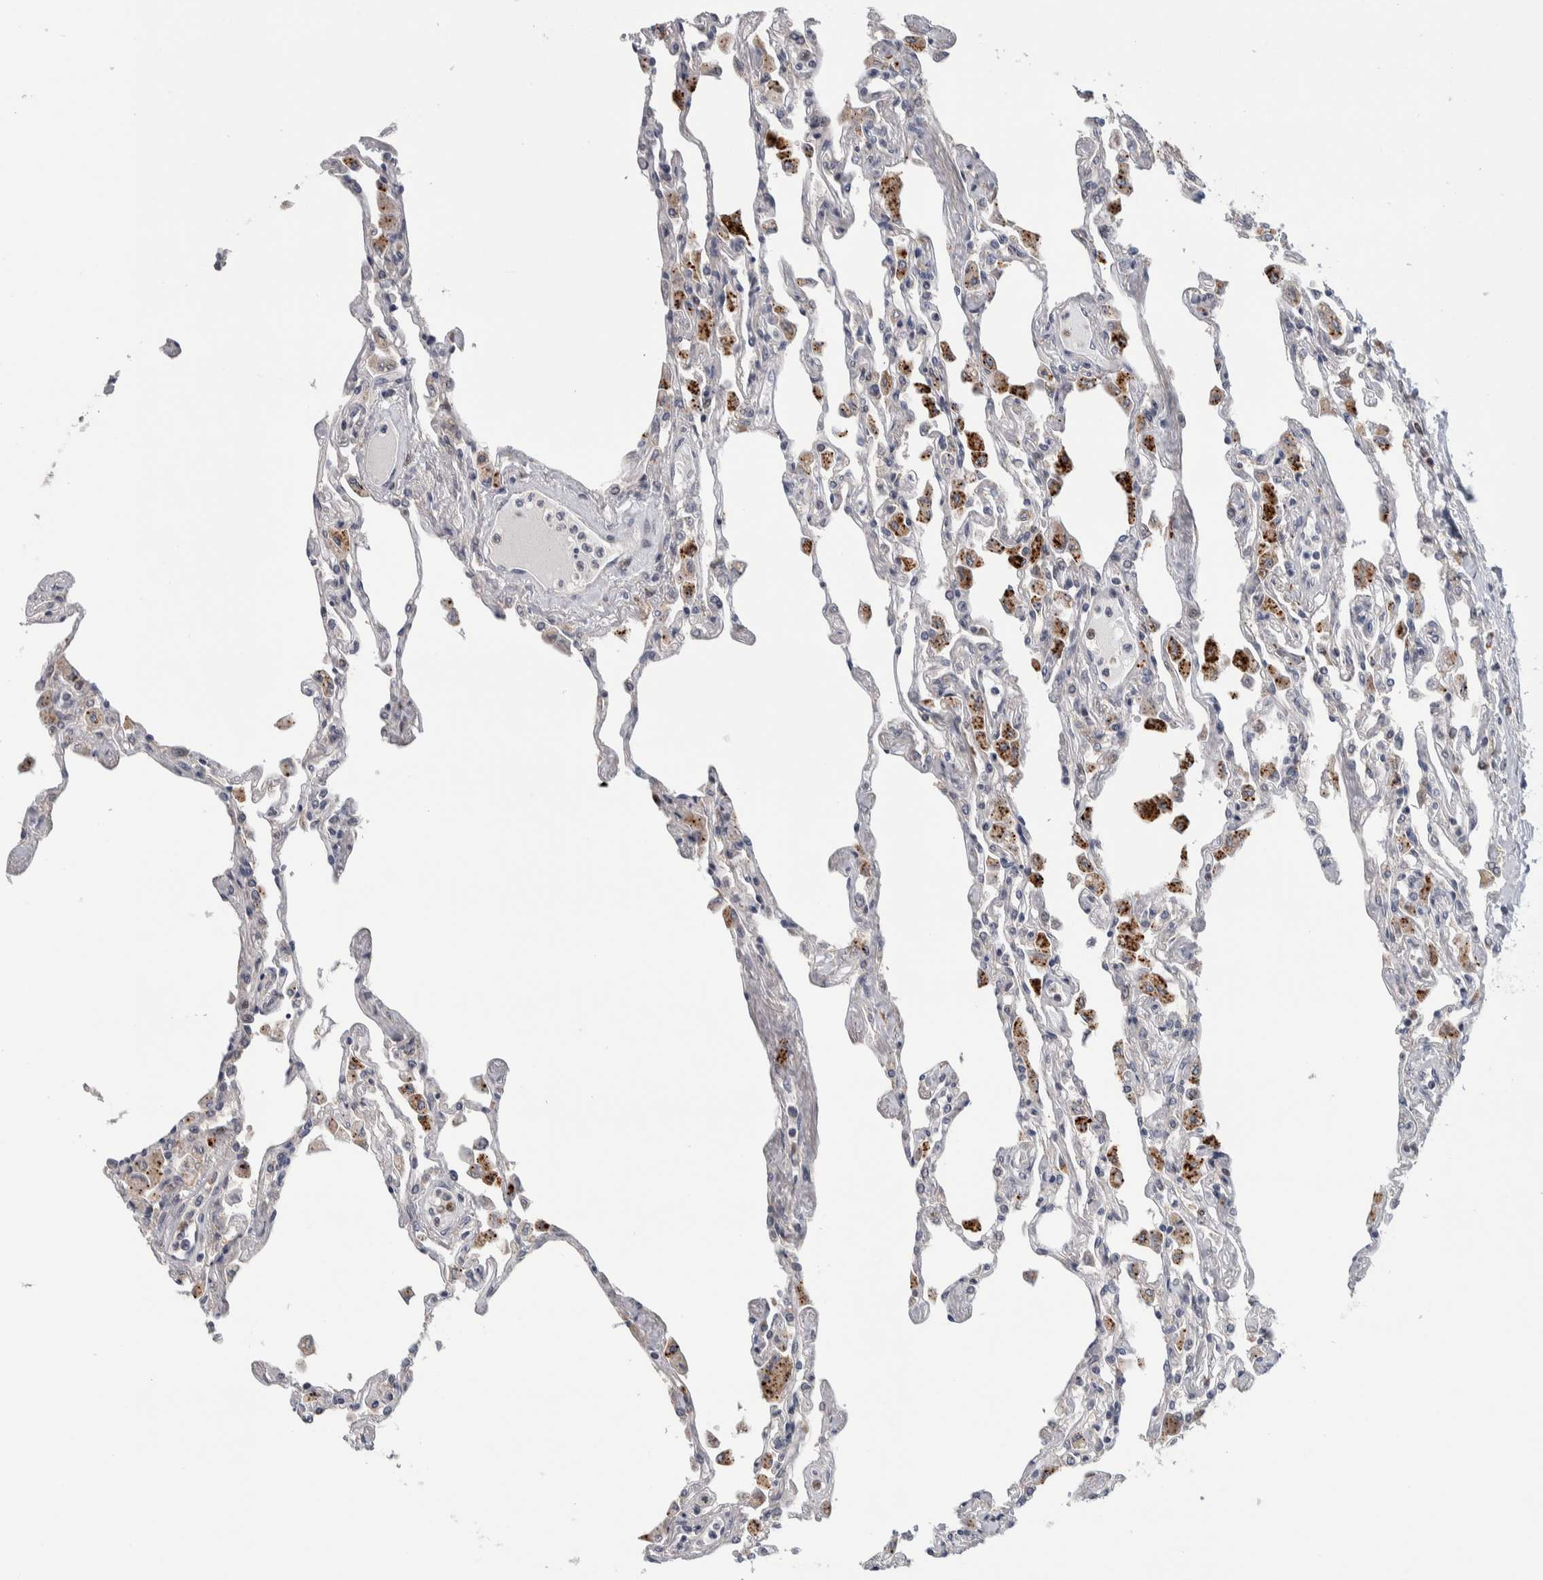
{"staining": {"intensity": "weak", "quantity": "<25%", "location": "cytoplasmic/membranous"}, "tissue": "lung", "cell_type": "Alveolar cells", "image_type": "normal", "snomed": [{"axis": "morphology", "description": "Normal tissue, NOS"}, {"axis": "topography", "description": "Bronchus"}, {"axis": "topography", "description": "Lung"}], "caption": "IHC histopathology image of normal human lung stained for a protein (brown), which exhibits no staining in alveolar cells.", "gene": "PRRG4", "patient": {"sex": "female", "age": 49}}